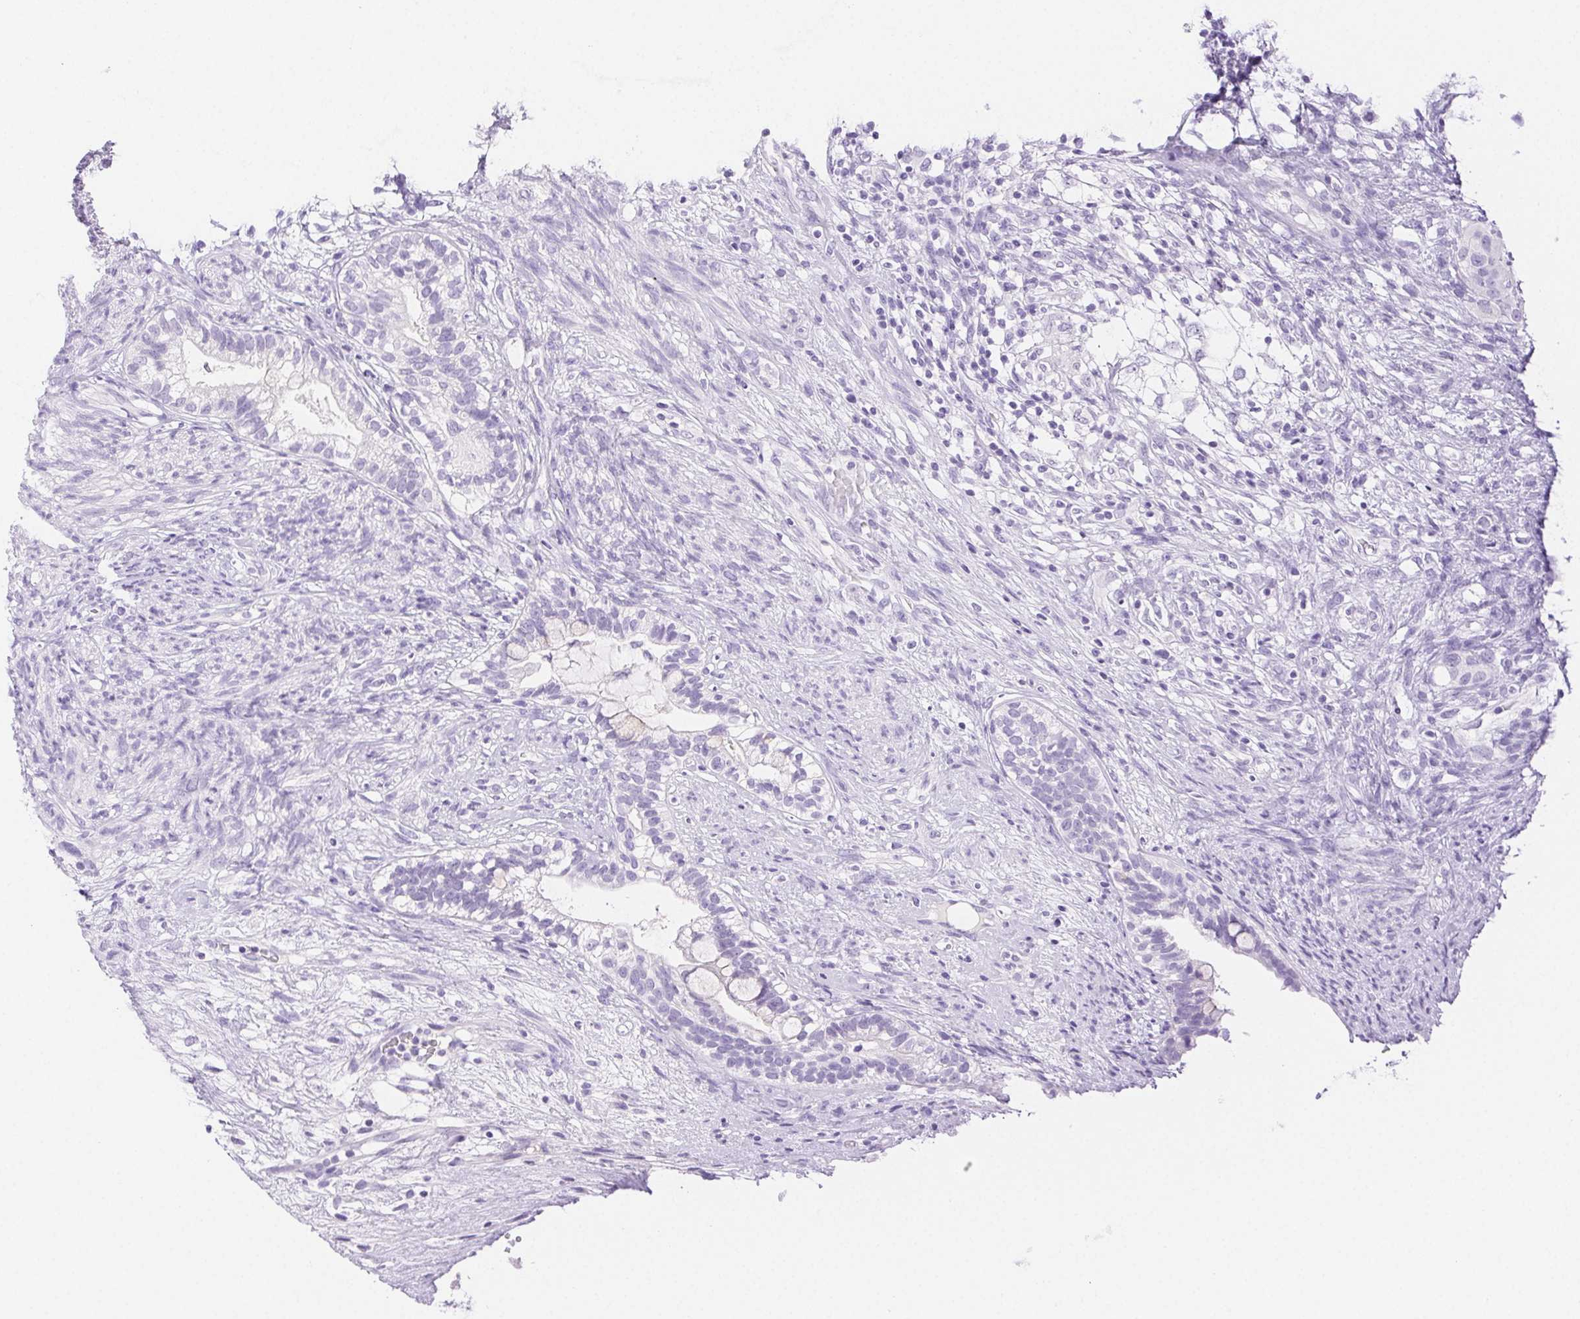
{"staining": {"intensity": "negative", "quantity": "none", "location": "none"}, "tissue": "testis cancer", "cell_type": "Tumor cells", "image_type": "cancer", "snomed": [{"axis": "morphology", "description": "Seminoma, NOS"}, {"axis": "morphology", "description": "Carcinoma, Embryonal, NOS"}, {"axis": "topography", "description": "Testis"}], "caption": "Immunohistochemical staining of human testis cancer (embryonal carcinoma) reveals no significant expression in tumor cells. Brightfield microscopy of immunohistochemistry (IHC) stained with DAB (brown) and hematoxylin (blue), captured at high magnification.", "gene": "SPACA4", "patient": {"sex": "male", "age": 41}}